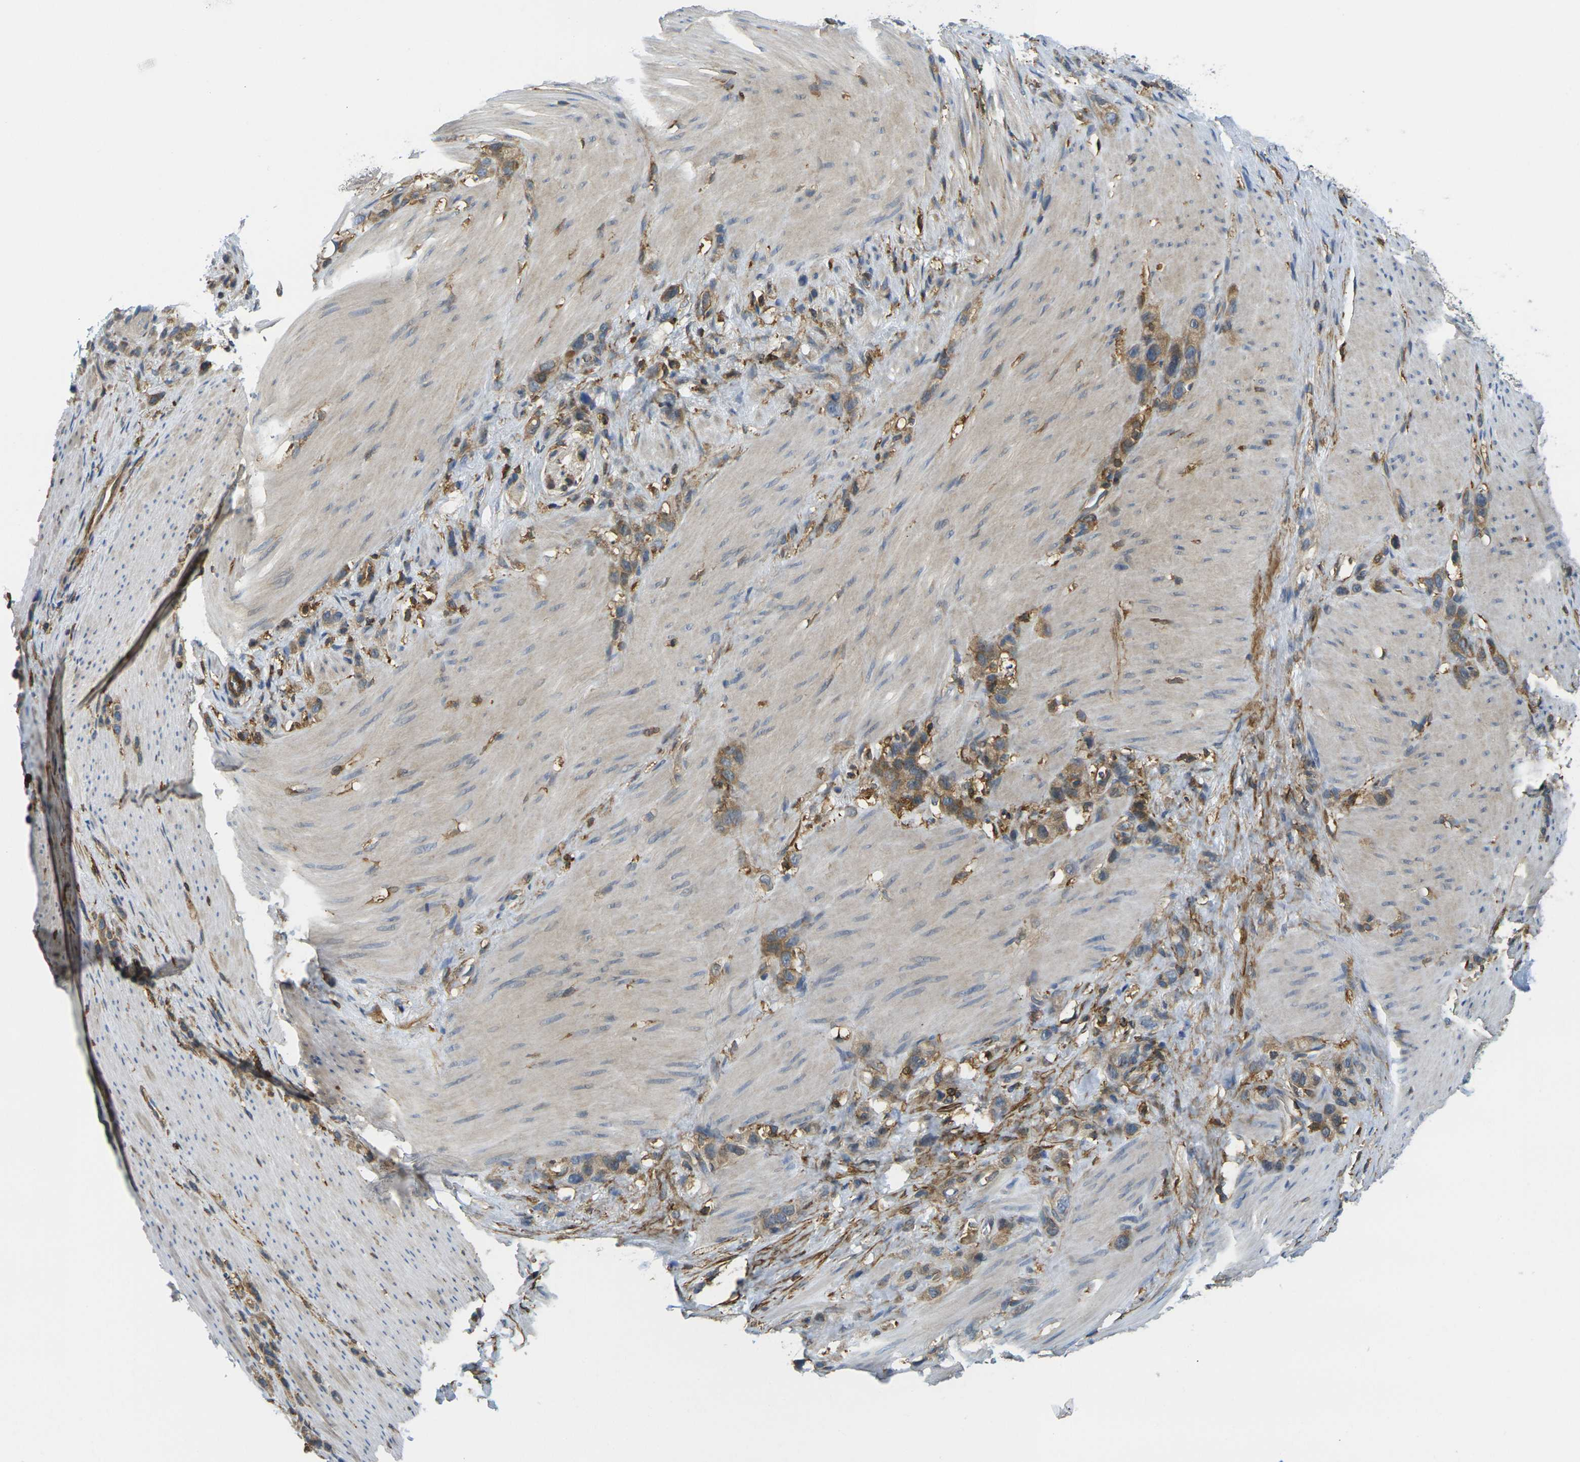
{"staining": {"intensity": "moderate", "quantity": ">75%", "location": "cytoplasmic/membranous"}, "tissue": "stomach cancer", "cell_type": "Tumor cells", "image_type": "cancer", "snomed": [{"axis": "morphology", "description": "Normal tissue, NOS"}, {"axis": "morphology", "description": "Adenocarcinoma, NOS"}, {"axis": "morphology", "description": "Adenocarcinoma, High grade"}, {"axis": "topography", "description": "Stomach, upper"}, {"axis": "topography", "description": "Stomach"}], "caption": "Tumor cells display moderate cytoplasmic/membranous staining in approximately >75% of cells in adenocarcinoma (high-grade) (stomach).", "gene": "LASP1", "patient": {"sex": "female", "age": 65}}